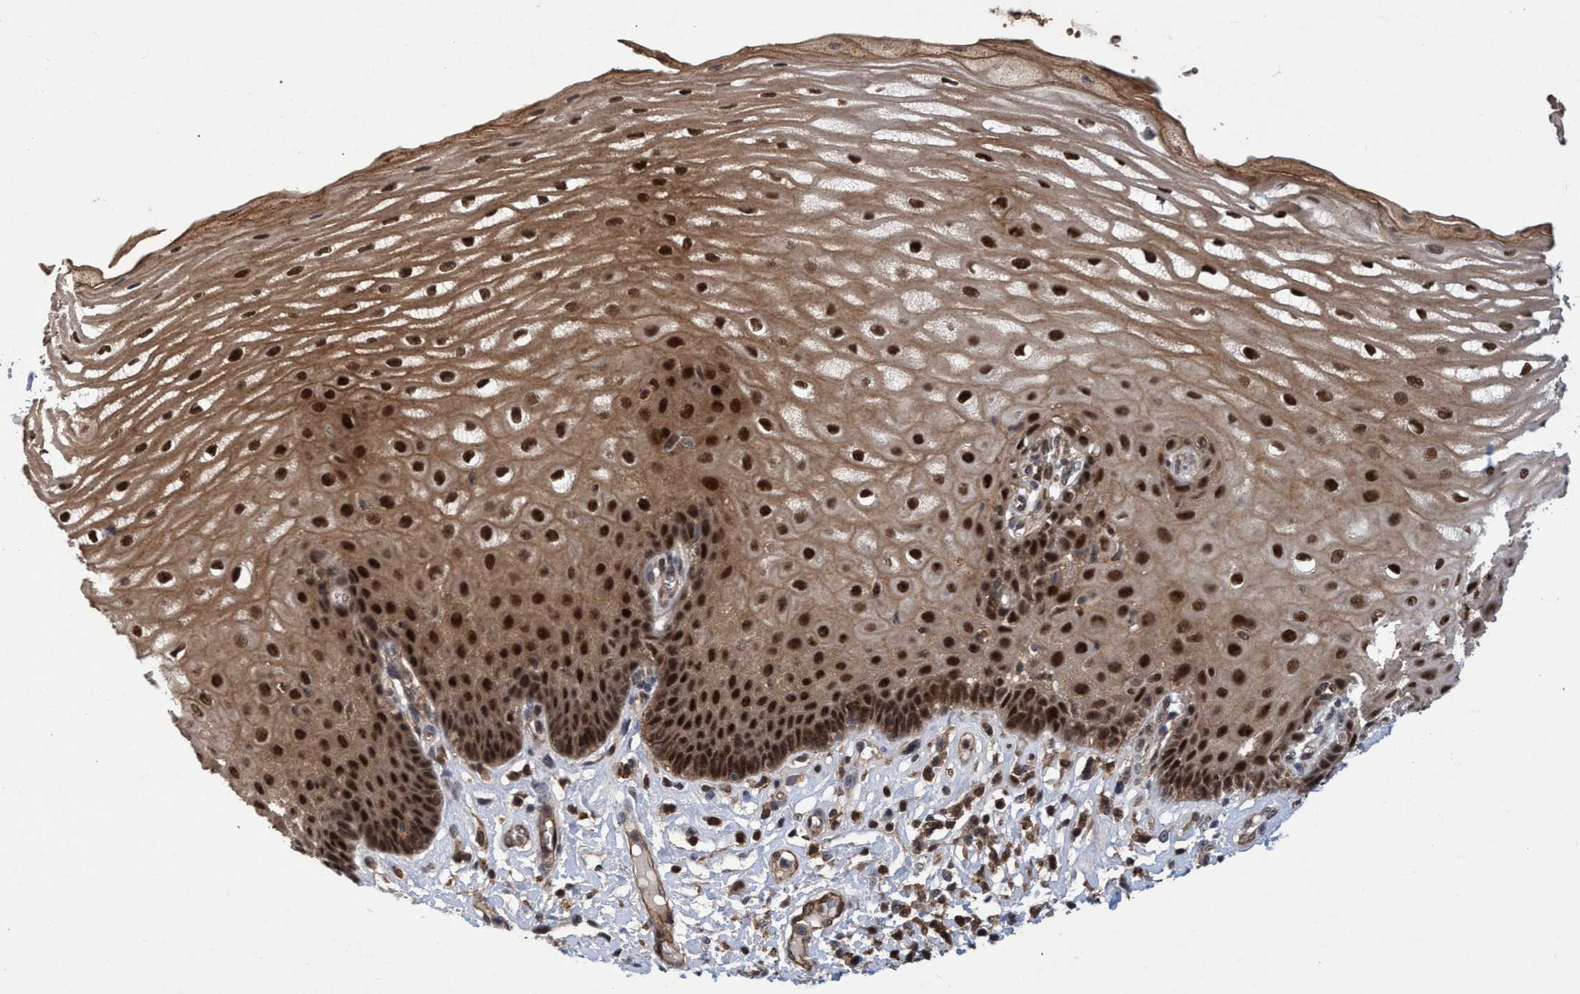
{"staining": {"intensity": "strong", "quantity": ">75%", "location": "cytoplasmic/membranous,nuclear"}, "tissue": "esophagus", "cell_type": "Squamous epithelial cells", "image_type": "normal", "snomed": [{"axis": "morphology", "description": "Normal tissue, NOS"}, {"axis": "topography", "description": "Esophagus"}], "caption": "Esophagus stained with immunohistochemistry reveals strong cytoplasmic/membranous,nuclear staining in approximately >75% of squamous epithelial cells.", "gene": "GTF2F1", "patient": {"sex": "male", "age": 54}}